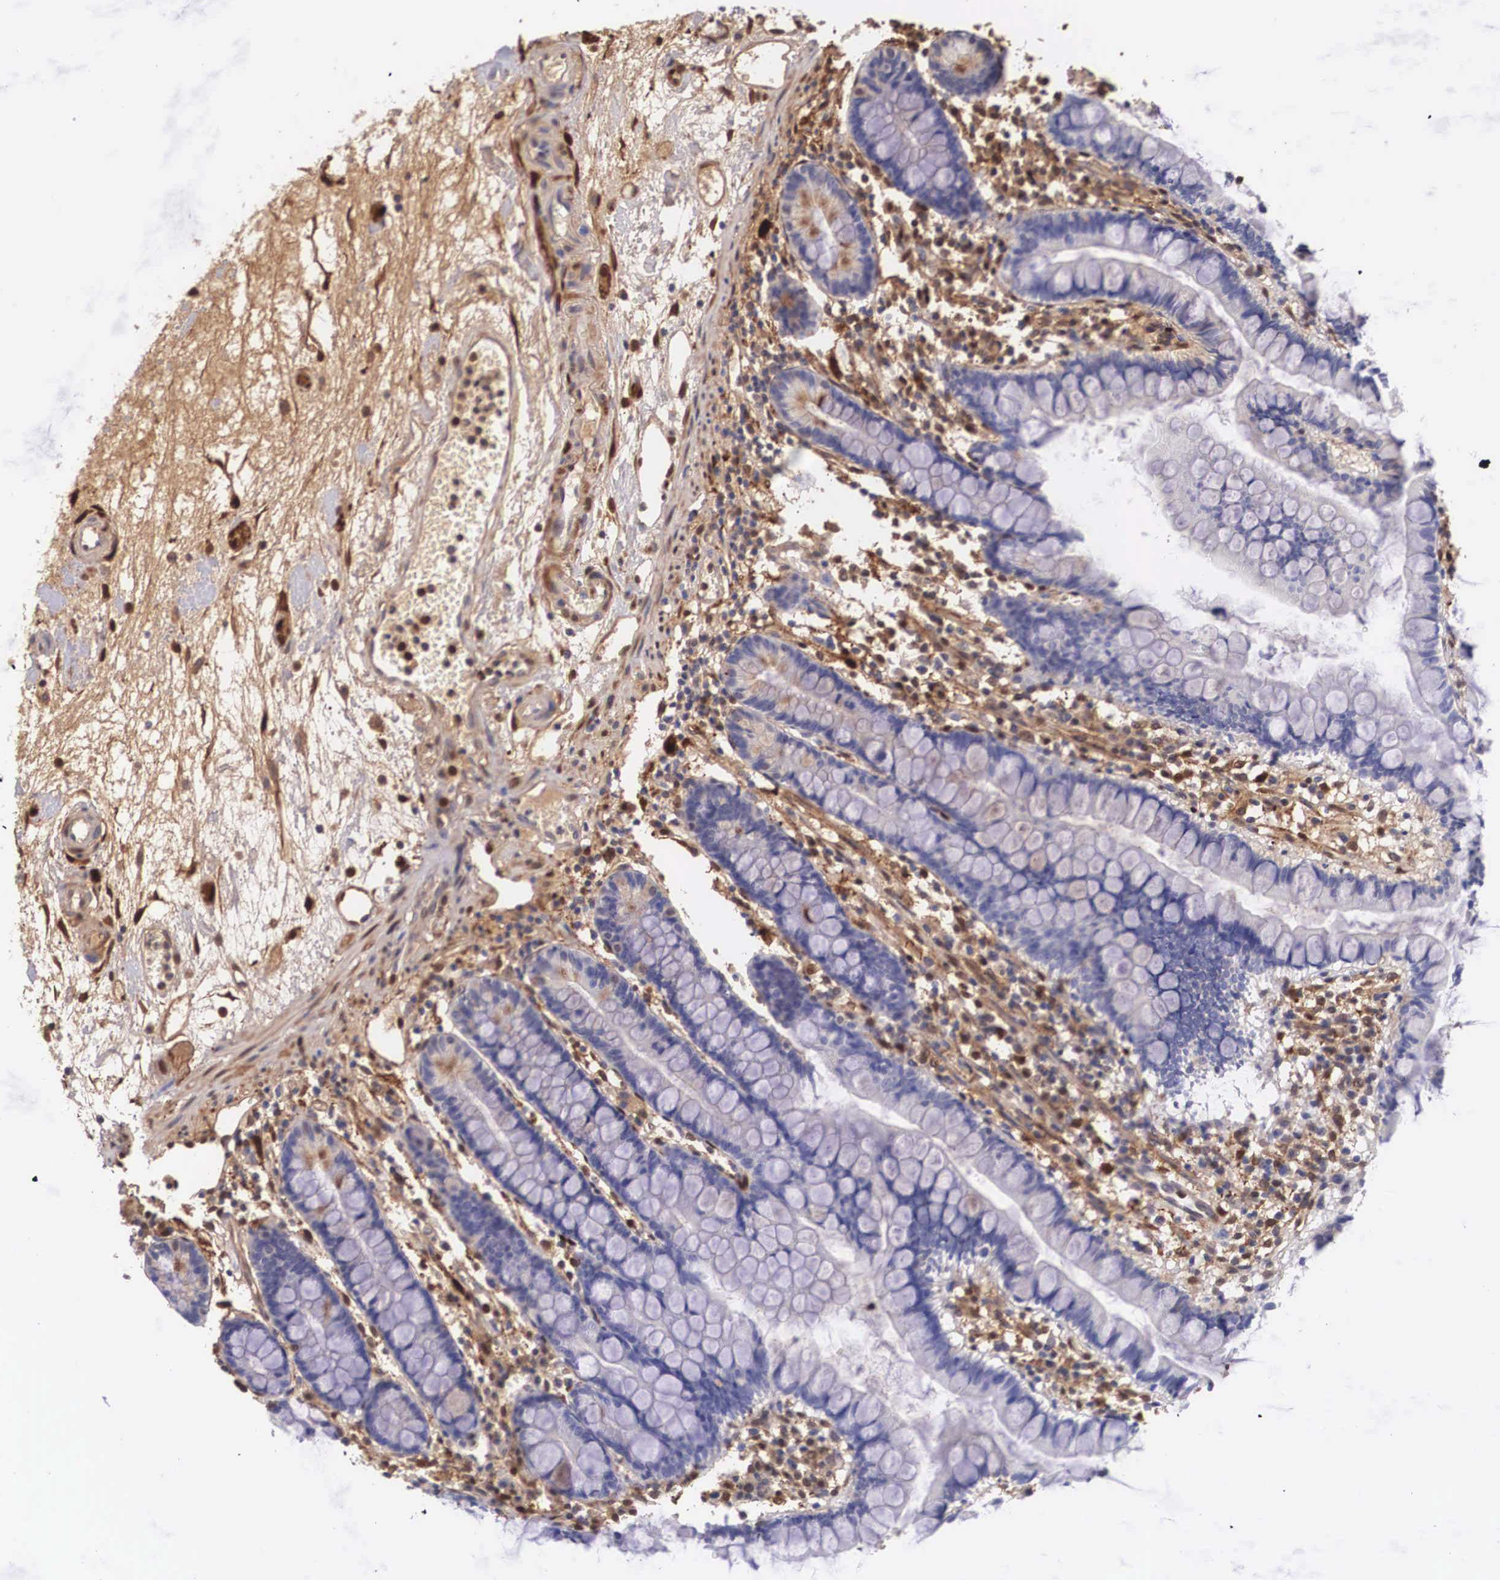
{"staining": {"intensity": "negative", "quantity": "none", "location": "none"}, "tissue": "small intestine", "cell_type": "Glandular cells", "image_type": "normal", "snomed": [{"axis": "morphology", "description": "Normal tissue, NOS"}, {"axis": "topography", "description": "Small intestine"}], "caption": "DAB immunohistochemical staining of benign small intestine exhibits no significant staining in glandular cells.", "gene": "LGALS1", "patient": {"sex": "female", "age": 51}}